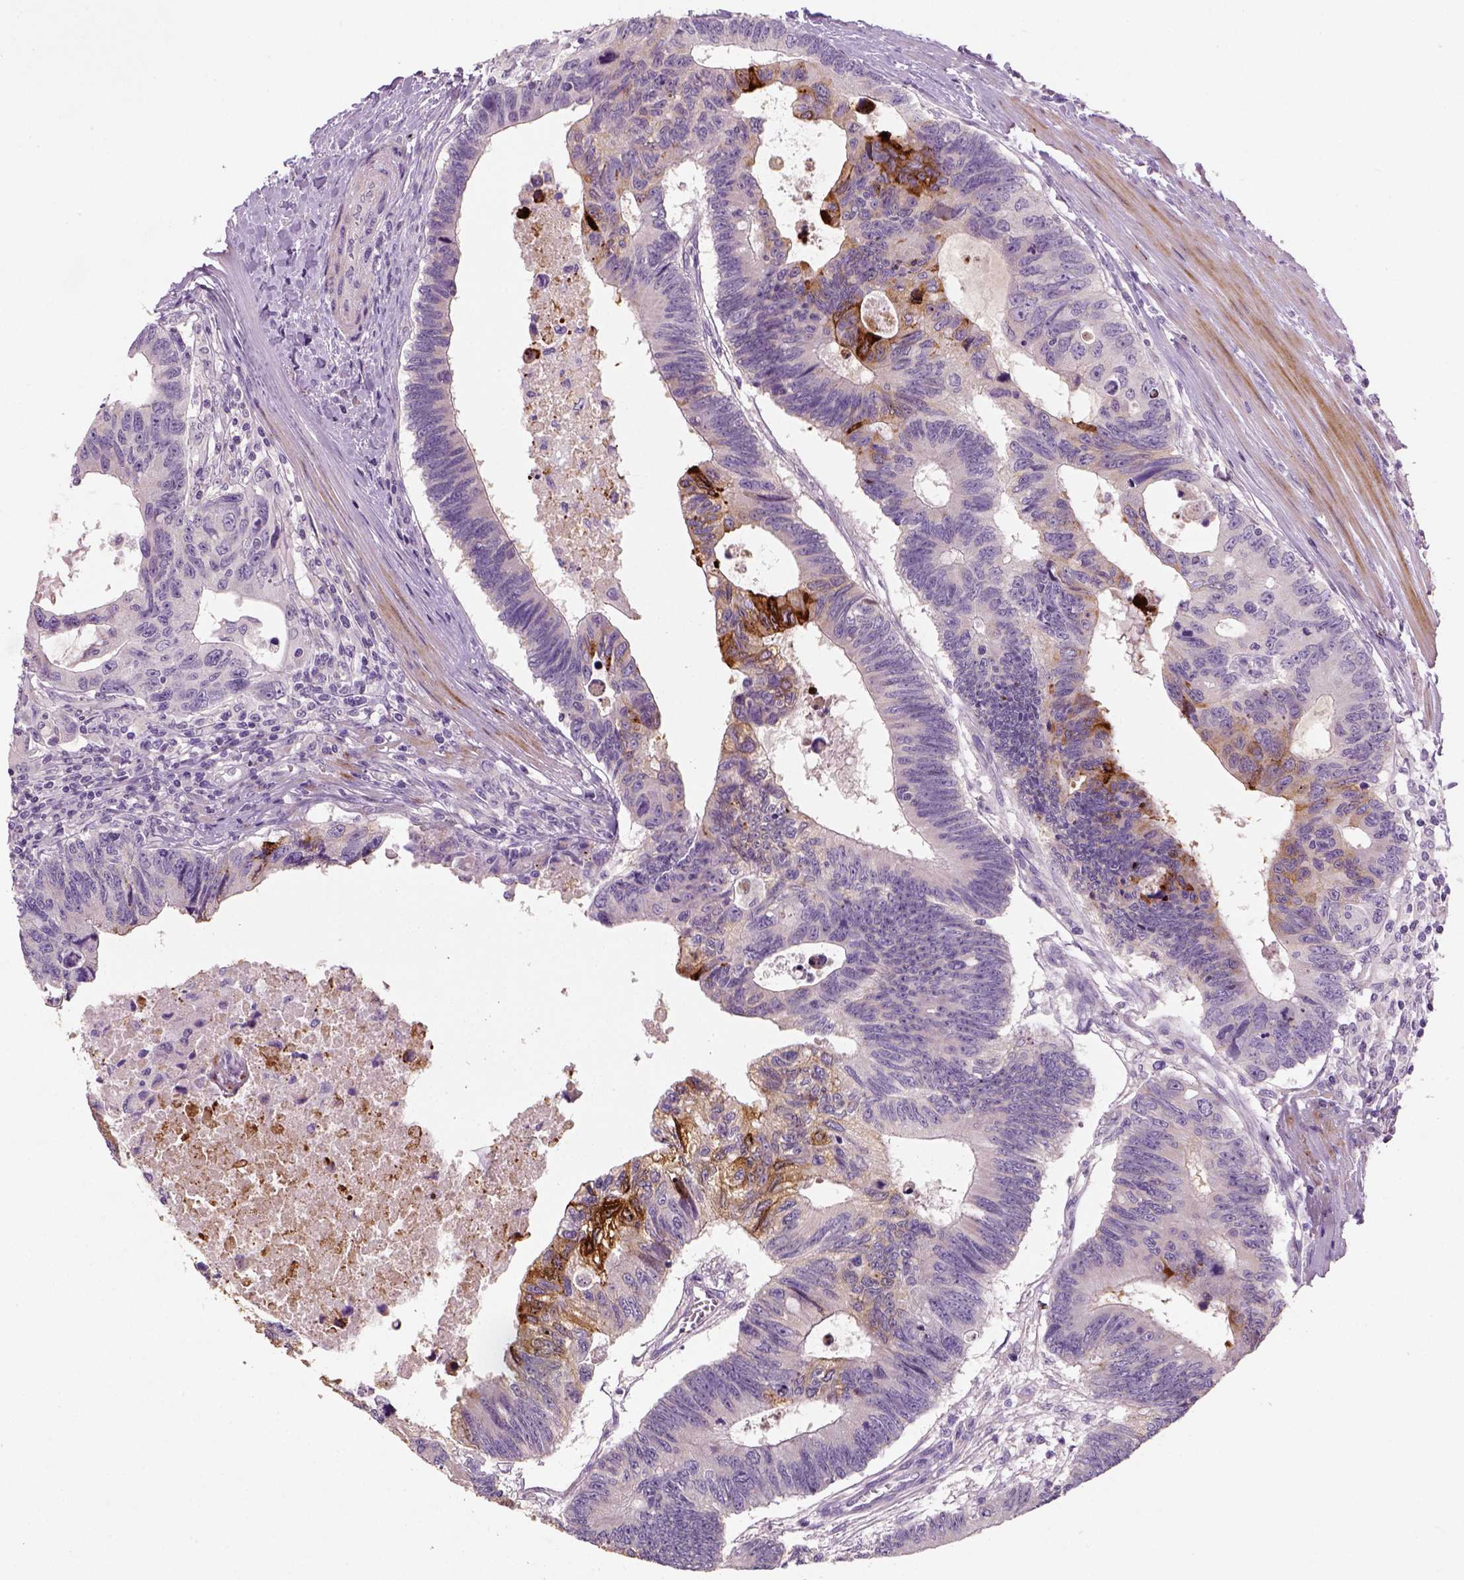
{"staining": {"intensity": "moderate", "quantity": "<25%", "location": "cytoplasmic/membranous"}, "tissue": "colorectal cancer", "cell_type": "Tumor cells", "image_type": "cancer", "snomed": [{"axis": "morphology", "description": "Adenocarcinoma, NOS"}, {"axis": "topography", "description": "Colon"}], "caption": "Protein expression analysis of human colorectal adenocarcinoma reveals moderate cytoplasmic/membranous staining in about <25% of tumor cells. The staining was performed using DAB to visualize the protein expression in brown, while the nuclei were stained in blue with hematoxylin (Magnification: 20x).", "gene": "NUDT6", "patient": {"sex": "female", "age": 77}}